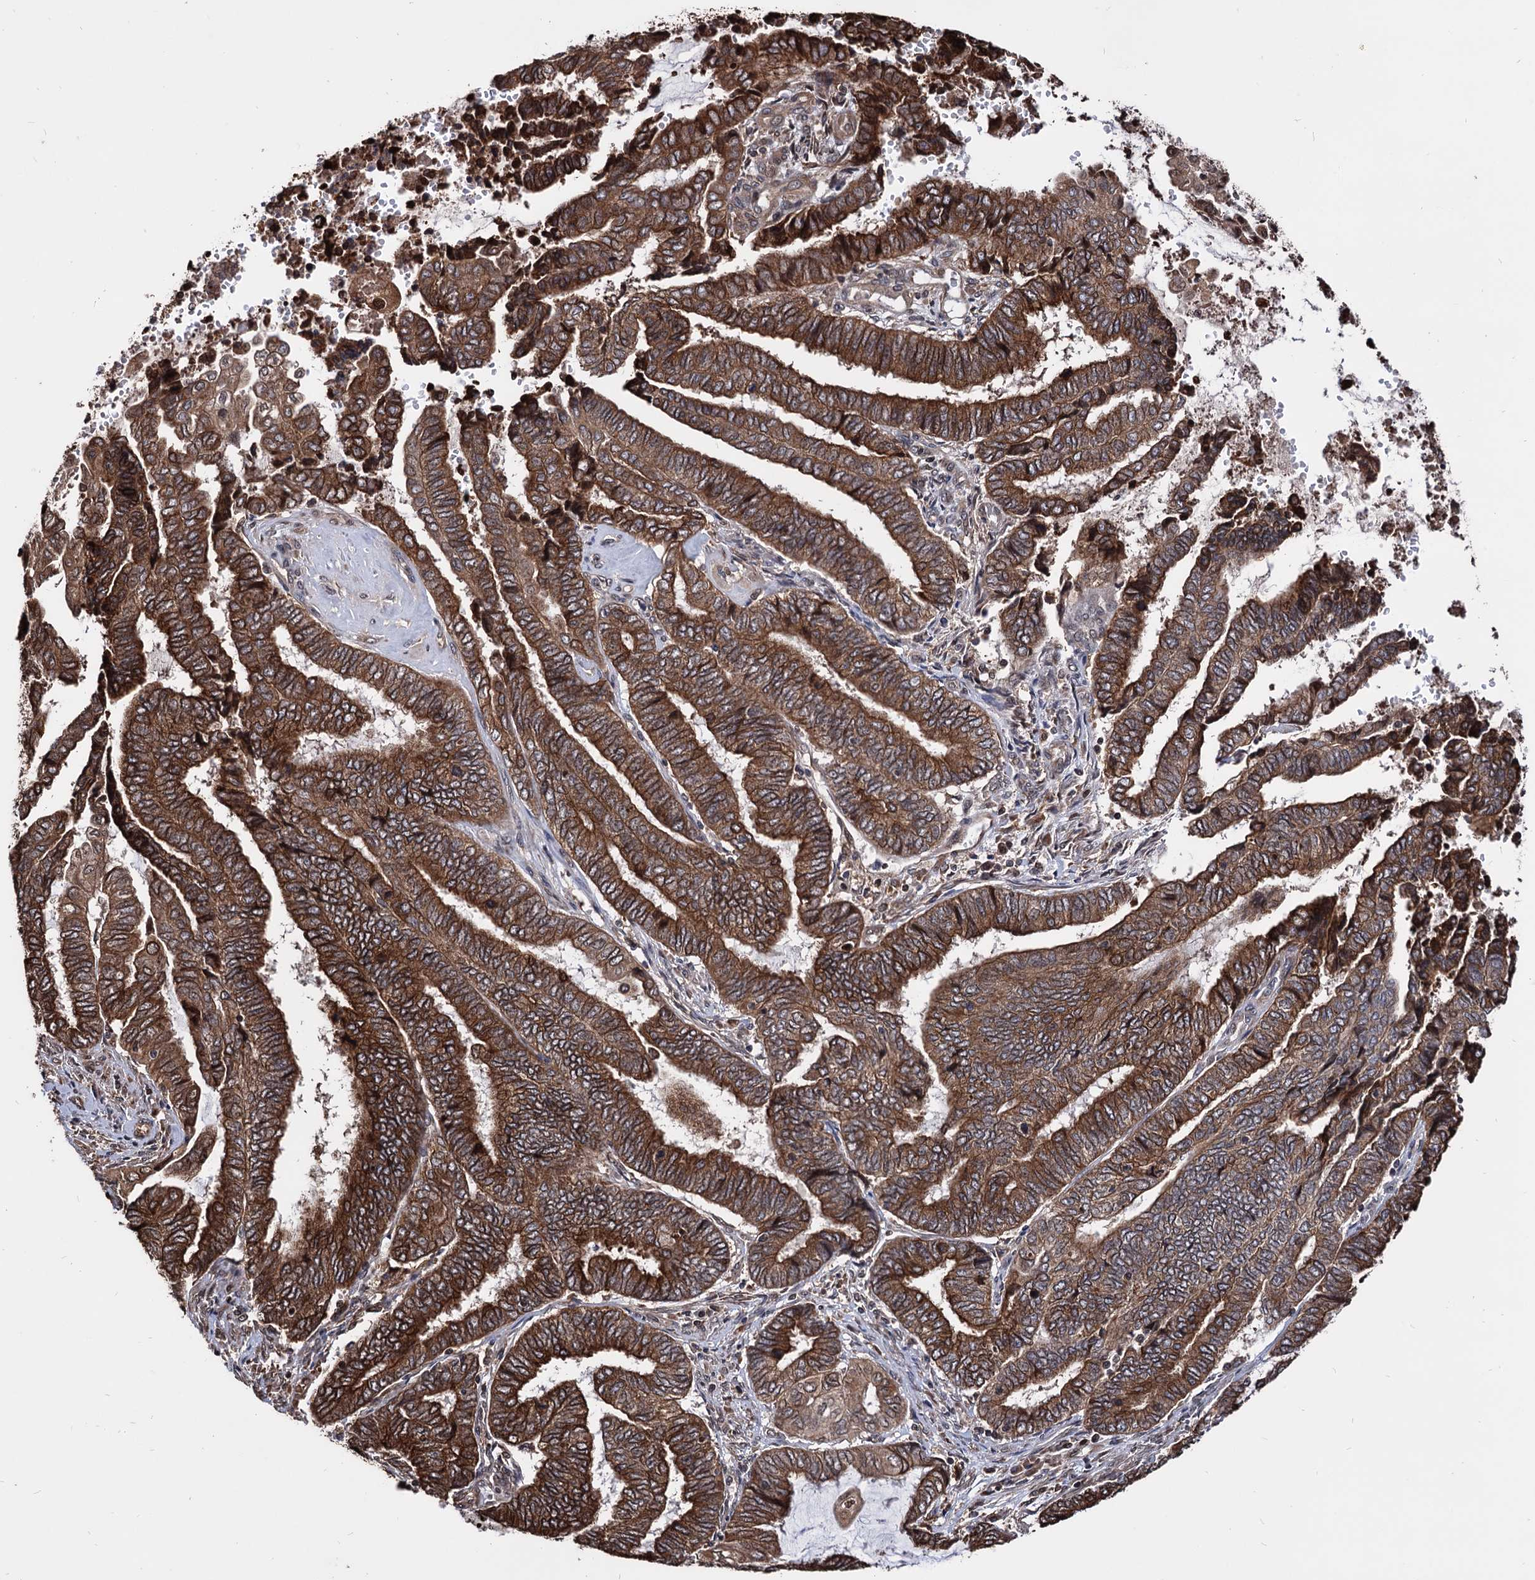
{"staining": {"intensity": "strong", "quantity": ">75%", "location": "cytoplasmic/membranous"}, "tissue": "endometrial cancer", "cell_type": "Tumor cells", "image_type": "cancer", "snomed": [{"axis": "morphology", "description": "Adenocarcinoma, NOS"}, {"axis": "topography", "description": "Uterus"}, {"axis": "topography", "description": "Endometrium"}], "caption": "Immunohistochemistry (IHC) micrograph of human adenocarcinoma (endometrial) stained for a protein (brown), which reveals high levels of strong cytoplasmic/membranous staining in approximately >75% of tumor cells.", "gene": "ANKRD12", "patient": {"sex": "female", "age": 70}}